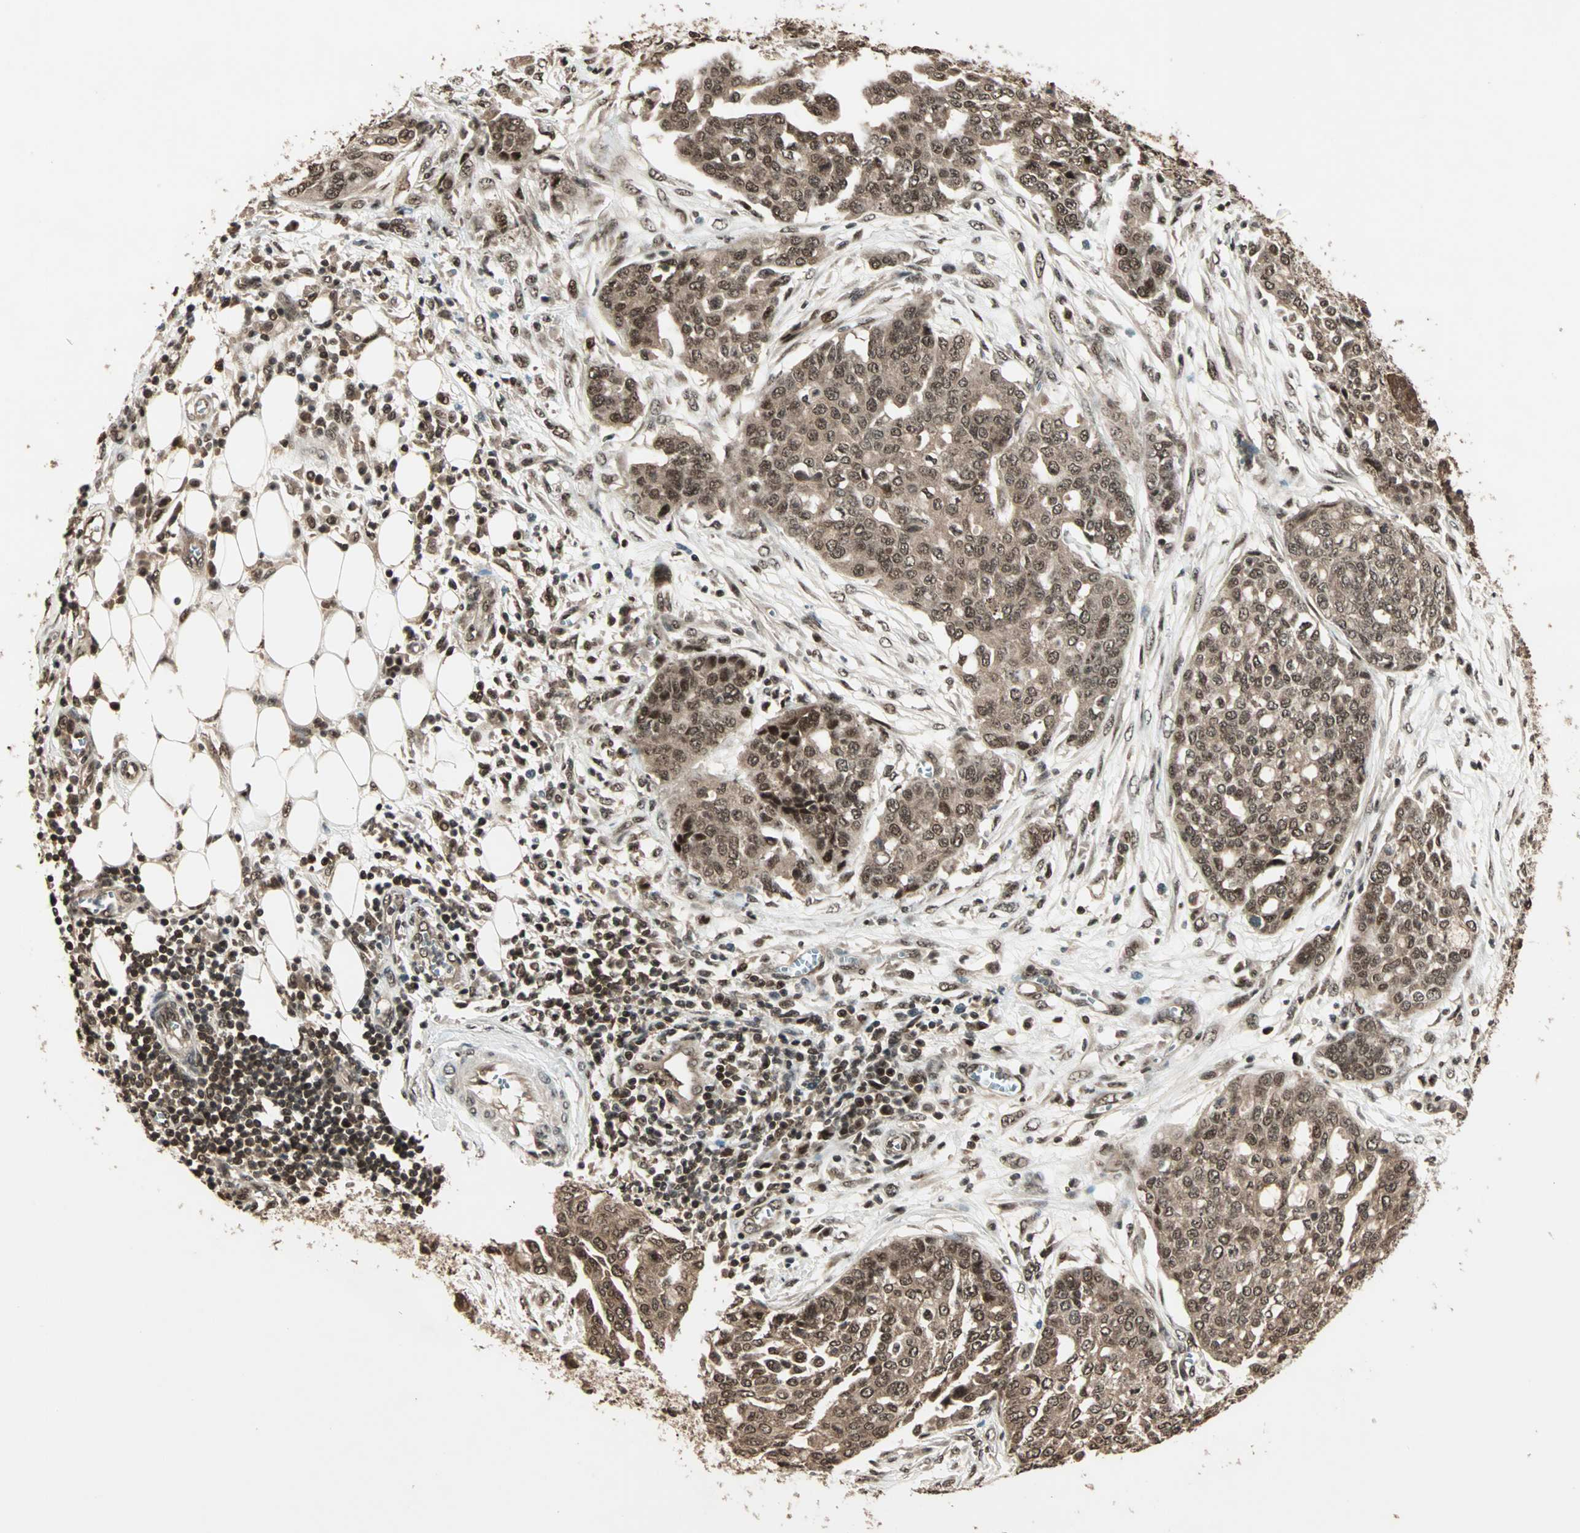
{"staining": {"intensity": "moderate", "quantity": ">75%", "location": "cytoplasmic/membranous,nuclear"}, "tissue": "ovarian cancer", "cell_type": "Tumor cells", "image_type": "cancer", "snomed": [{"axis": "morphology", "description": "Cystadenocarcinoma, serous, NOS"}, {"axis": "topography", "description": "Soft tissue"}, {"axis": "topography", "description": "Ovary"}], "caption": "The immunohistochemical stain shows moderate cytoplasmic/membranous and nuclear positivity in tumor cells of ovarian serous cystadenocarcinoma tissue. (brown staining indicates protein expression, while blue staining denotes nuclei).", "gene": "ZNF44", "patient": {"sex": "female", "age": 57}}